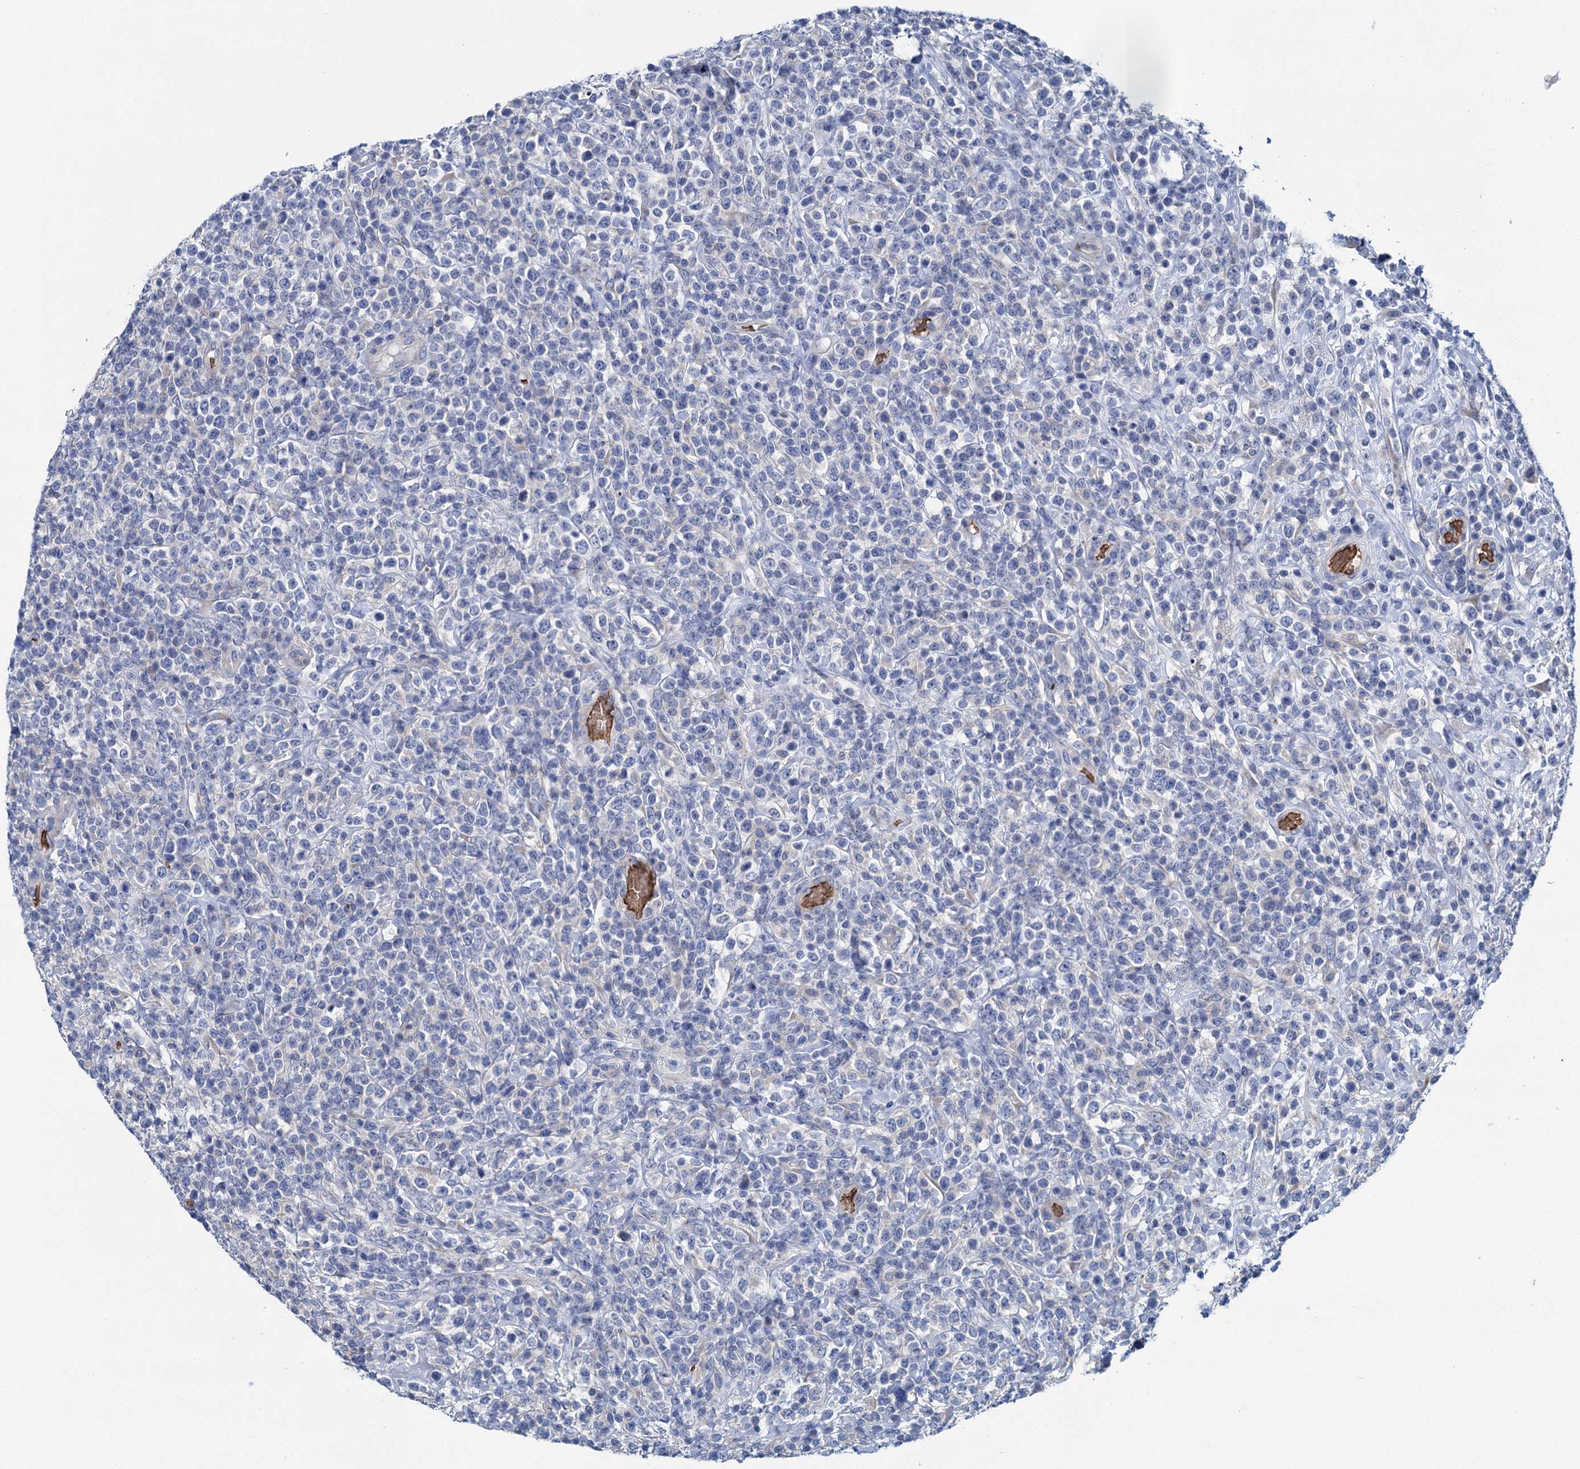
{"staining": {"intensity": "negative", "quantity": "none", "location": "none"}, "tissue": "lymphoma", "cell_type": "Tumor cells", "image_type": "cancer", "snomed": [{"axis": "morphology", "description": "Malignant lymphoma, non-Hodgkin's type, High grade"}, {"axis": "topography", "description": "Colon"}], "caption": "This image is of malignant lymphoma, non-Hodgkin's type (high-grade) stained with immunohistochemistry (IHC) to label a protein in brown with the nuclei are counter-stained blue. There is no positivity in tumor cells. (DAB (3,3'-diaminobenzidine) IHC with hematoxylin counter stain).", "gene": "ATG2A", "patient": {"sex": "female", "age": 53}}